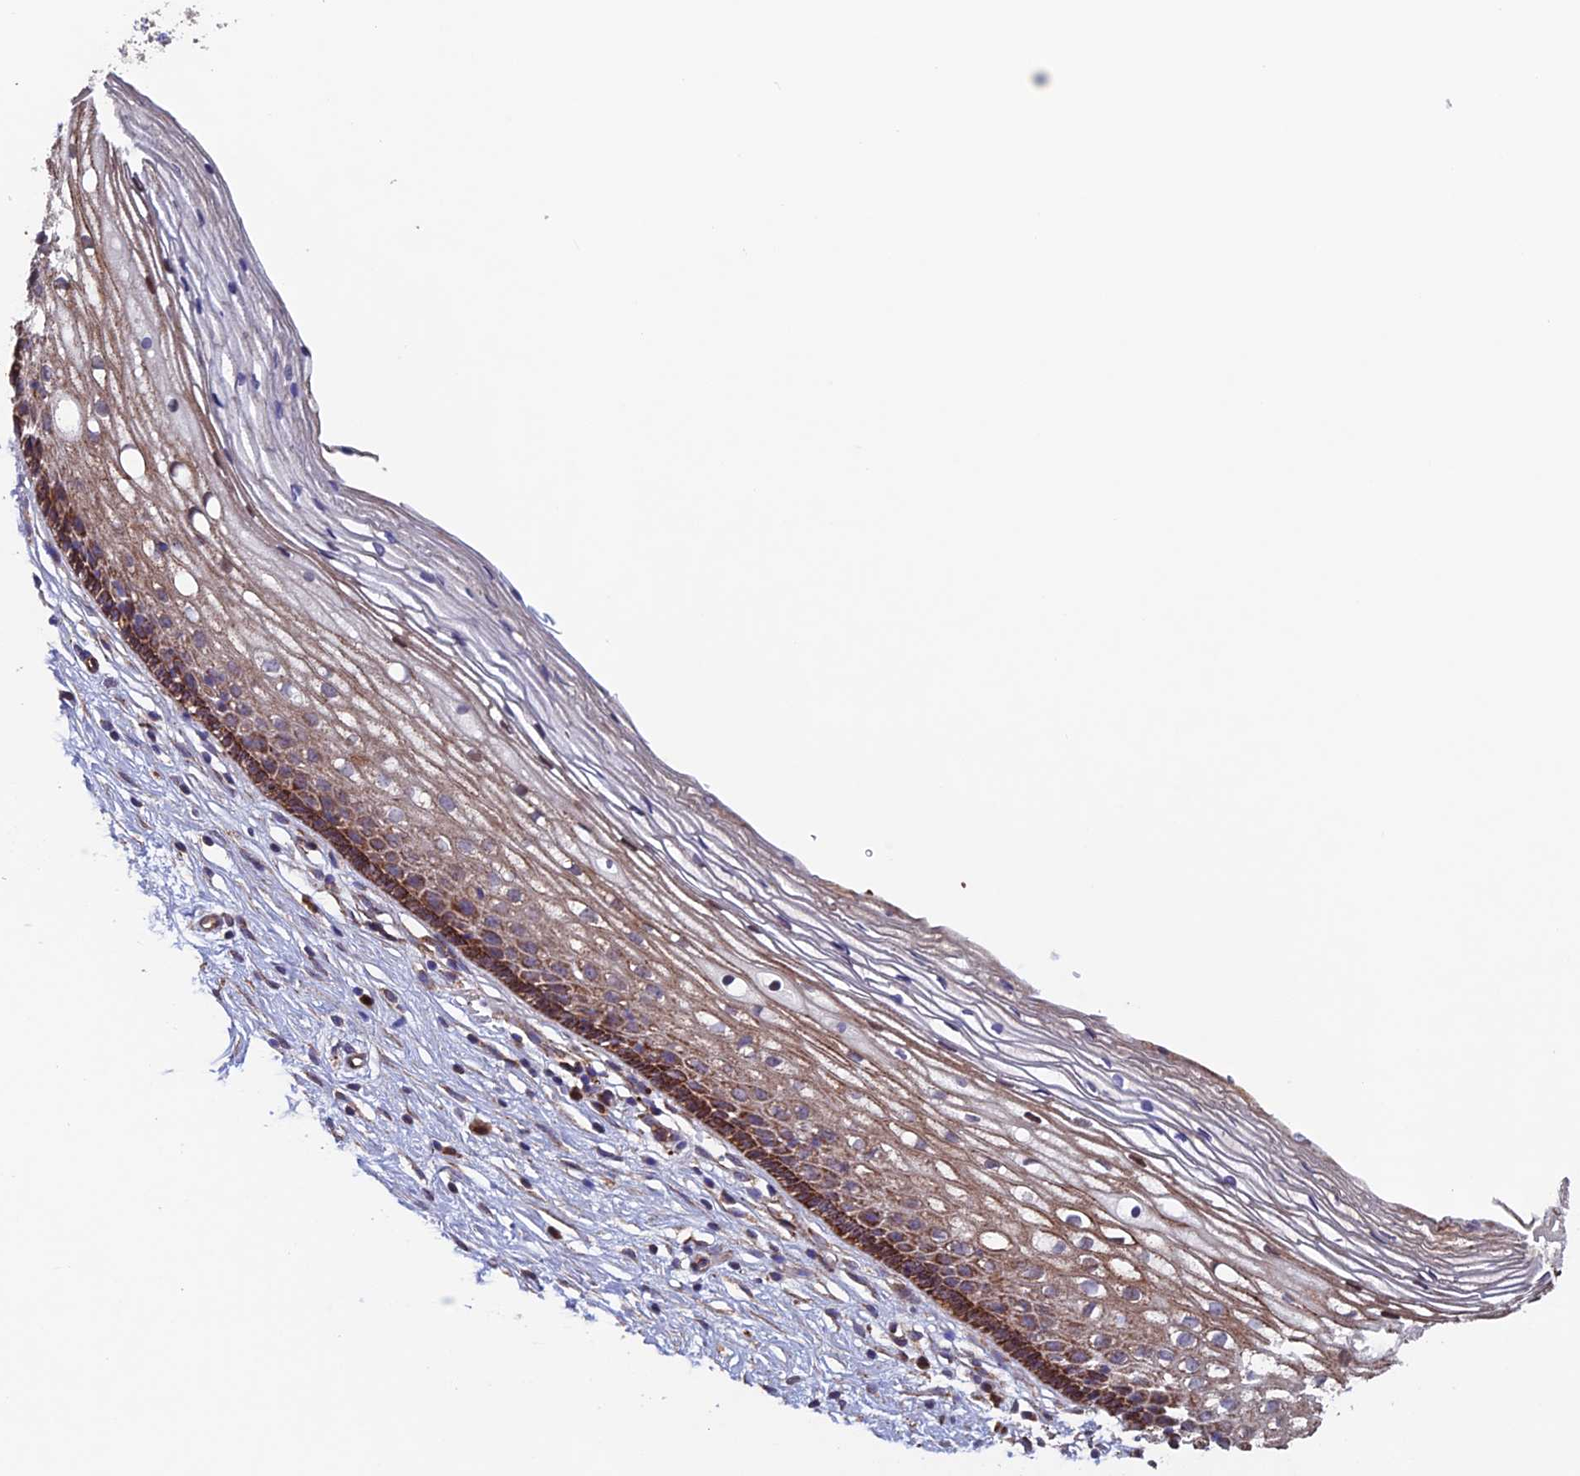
{"staining": {"intensity": "moderate", "quantity": "<25%", "location": "cytoplasmic/membranous"}, "tissue": "cervix", "cell_type": "Glandular cells", "image_type": "normal", "snomed": [{"axis": "morphology", "description": "Normal tissue, NOS"}, {"axis": "topography", "description": "Cervix"}], "caption": "Immunohistochemical staining of unremarkable human cervix displays <25% levels of moderate cytoplasmic/membranous protein positivity in approximately <25% of glandular cells.", "gene": "MRPL1", "patient": {"sex": "female", "age": 27}}